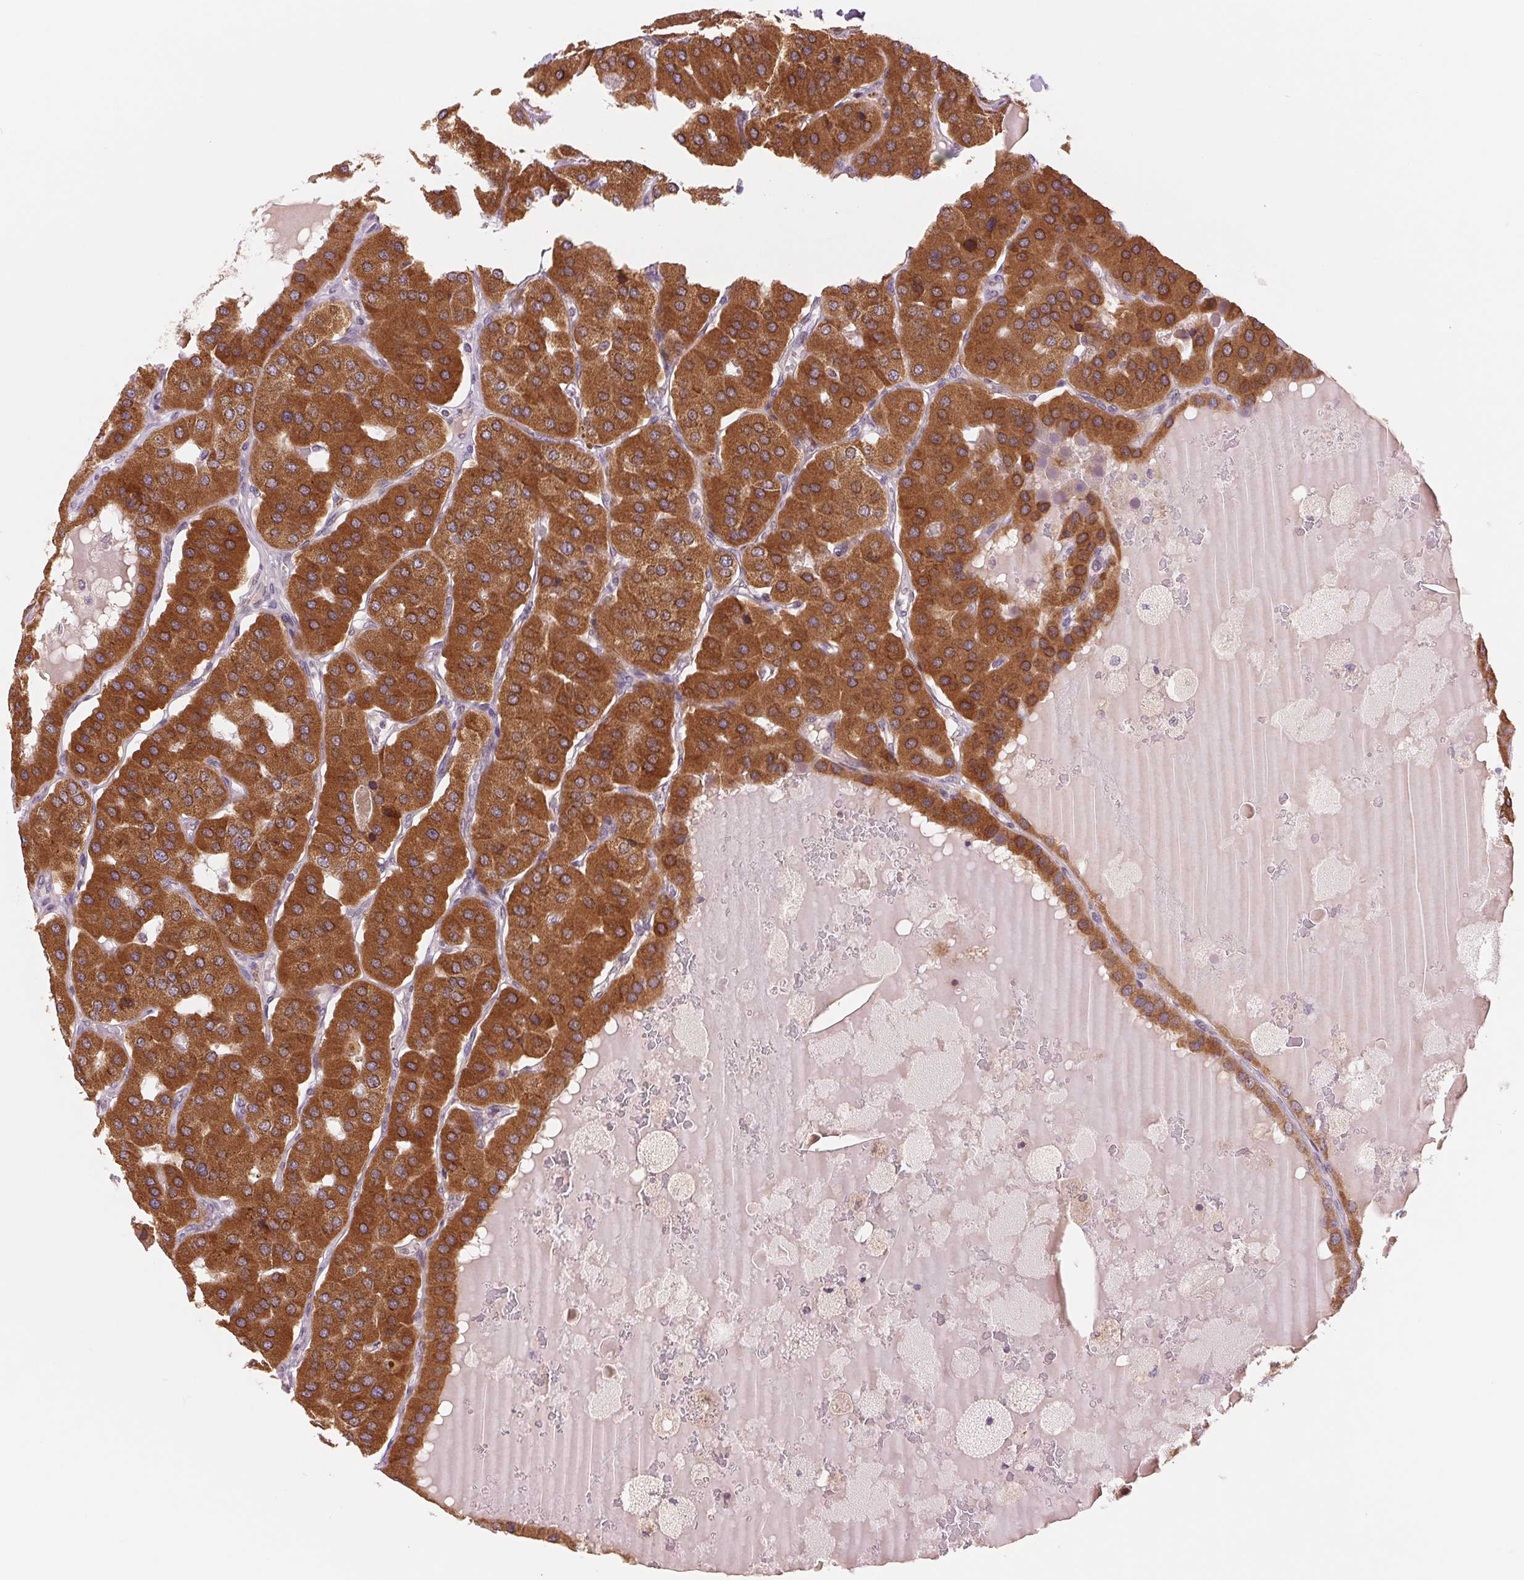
{"staining": {"intensity": "strong", "quantity": ">75%", "location": "cytoplasmic/membranous"}, "tissue": "parathyroid gland", "cell_type": "Glandular cells", "image_type": "normal", "snomed": [{"axis": "morphology", "description": "Normal tissue, NOS"}, {"axis": "morphology", "description": "Adenoma, NOS"}, {"axis": "topography", "description": "Parathyroid gland"}], "caption": "This histopathology image reveals IHC staining of normal parathyroid gland, with high strong cytoplasmic/membranous expression in approximately >75% of glandular cells.", "gene": "TECR", "patient": {"sex": "female", "age": 86}}